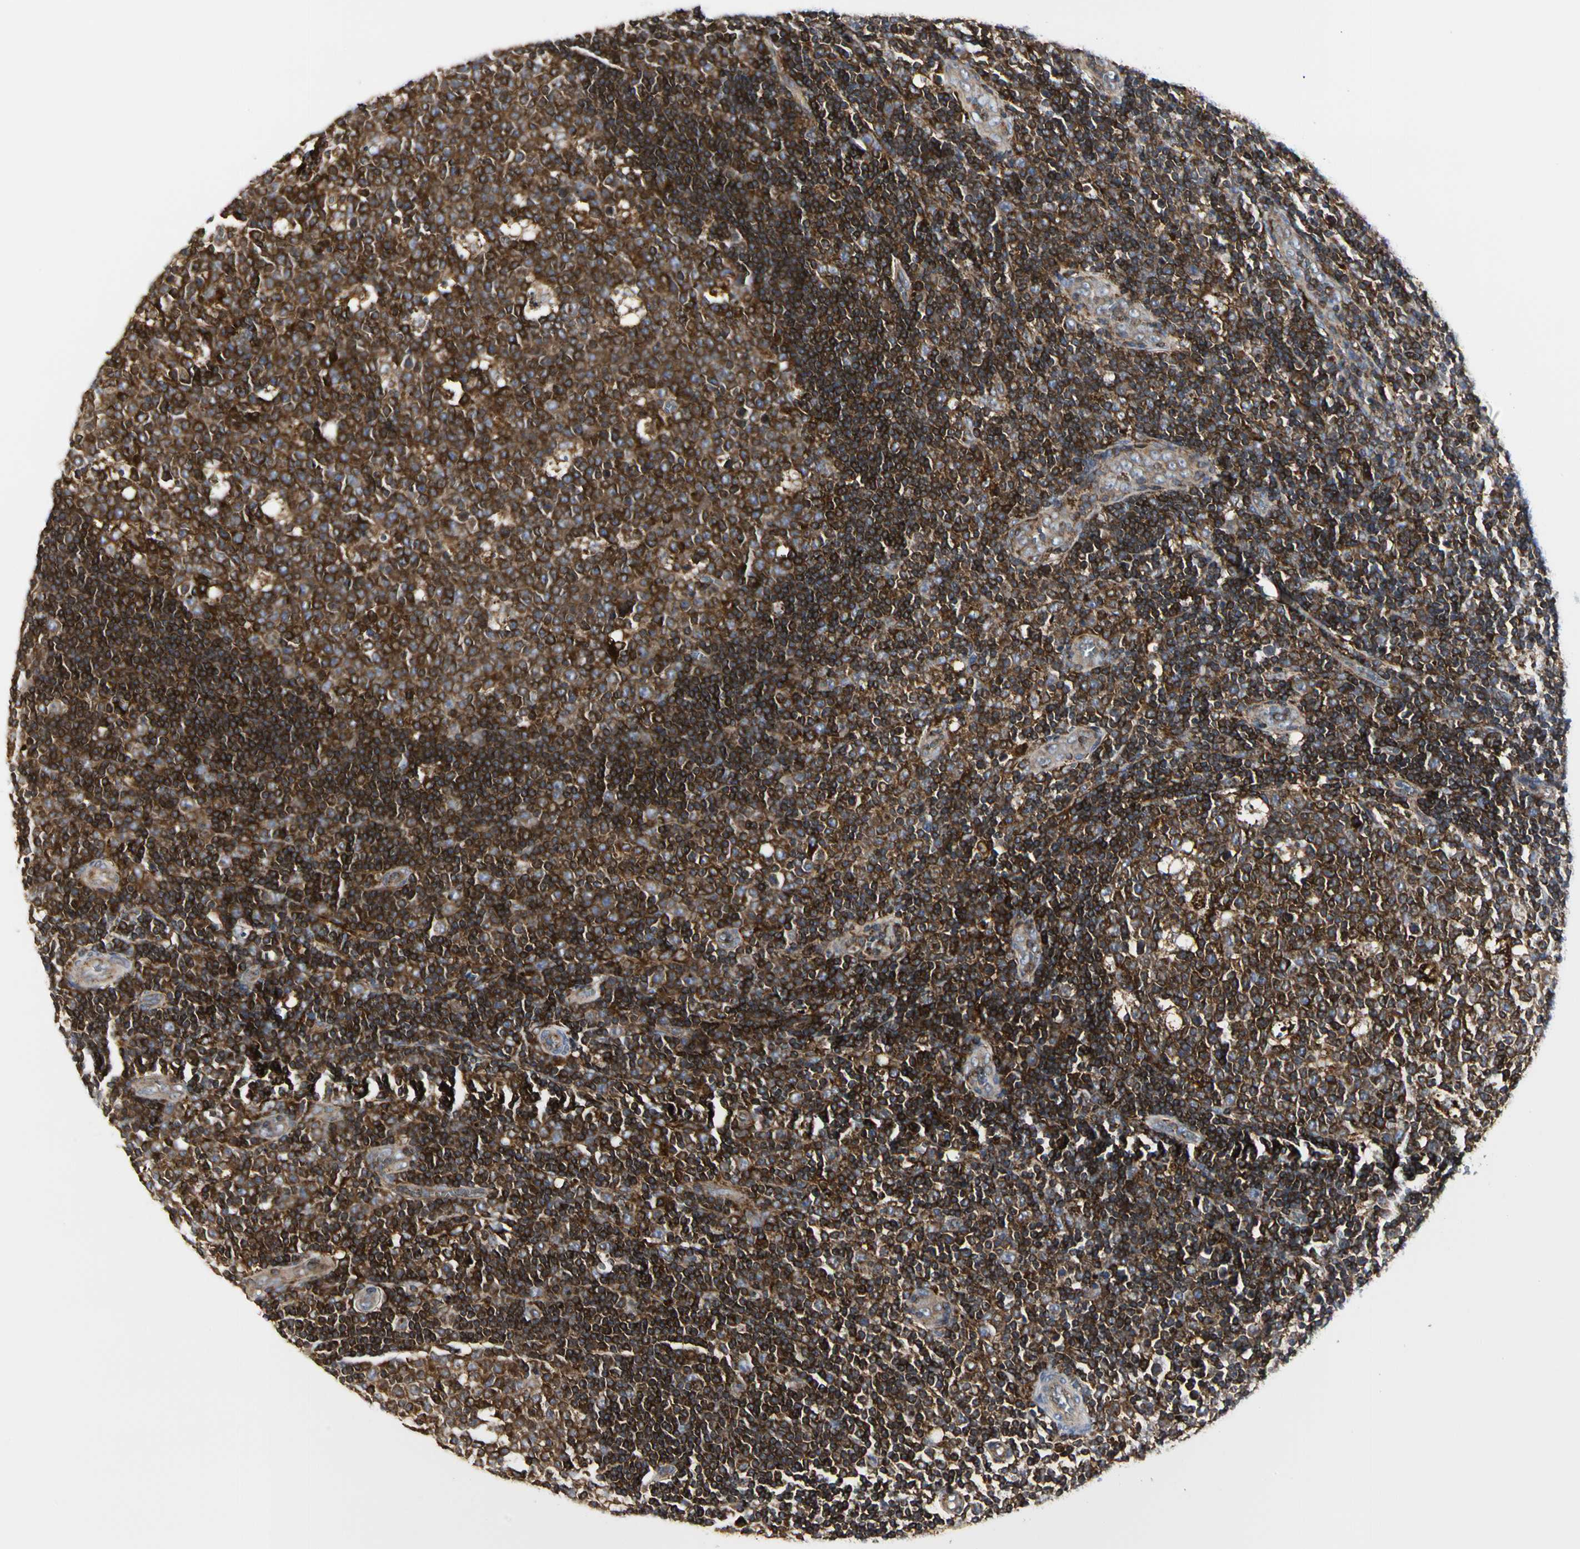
{"staining": {"intensity": "strong", "quantity": ">75%", "location": "cytoplasmic/membranous"}, "tissue": "lymph node", "cell_type": "Germinal center cells", "image_type": "normal", "snomed": [{"axis": "morphology", "description": "Normal tissue, NOS"}, {"axis": "topography", "description": "Lymph node"}, {"axis": "topography", "description": "Salivary gland"}], "caption": "Immunohistochemical staining of normal human lymph node demonstrates >75% levels of strong cytoplasmic/membranous protein expression in about >75% of germinal center cells.", "gene": "NAPG", "patient": {"sex": "male", "age": 8}}